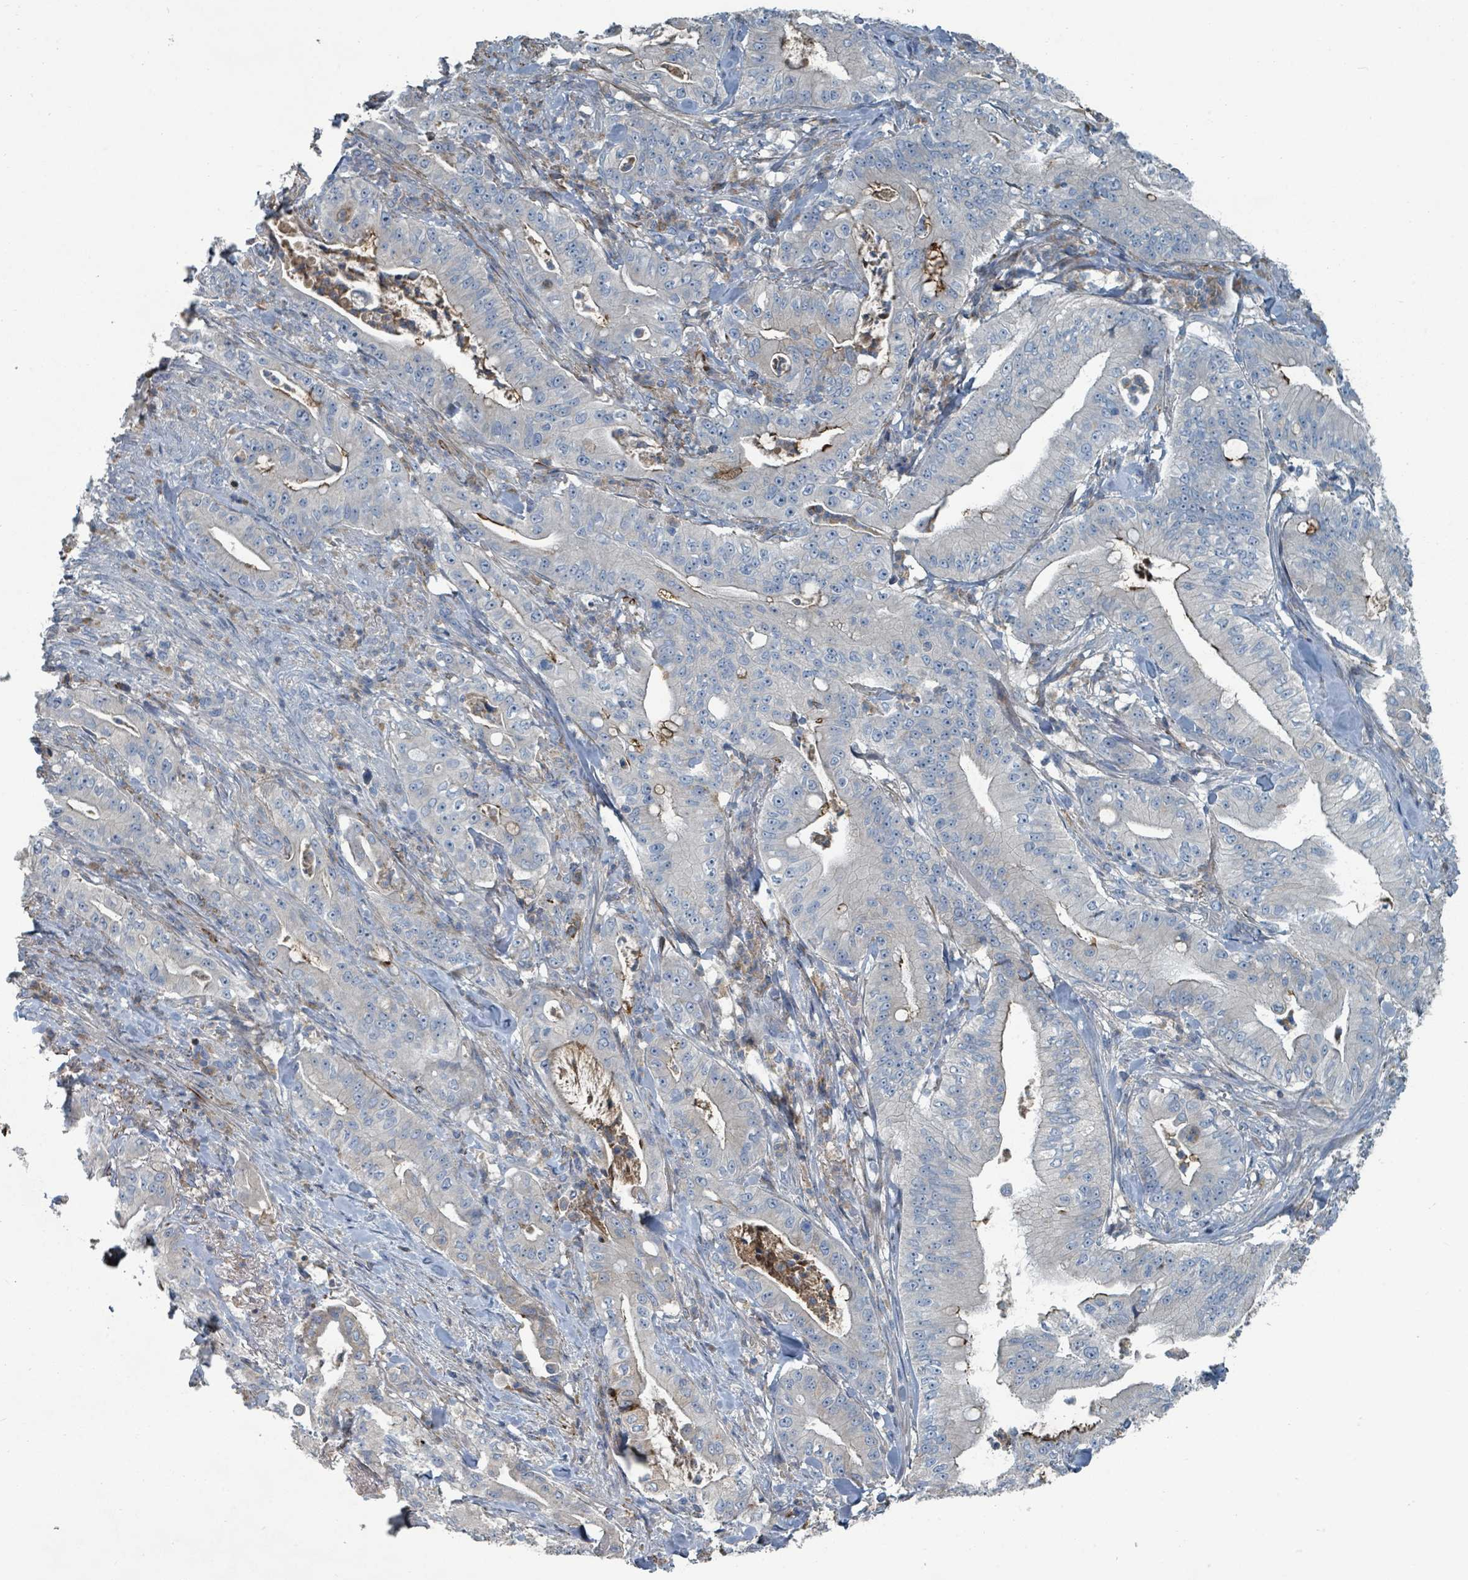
{"staining": {"intensity": "negative", "quantity": "none", "location": "none"}, "tissue": "pancreatic cancer", "cell_type": "Tumor cells", "image_type": "cancer", "snomed": [{"axis": "morphology", "description": "Adenocarcinoma, NOS"}, {"axis": "topography", "description": "Pancreas"}], "caption": "Tumor cells are negative for brown protein staining in pancreatic adenocarcinoma.", "gene": "SLC44A5", "patient": {"sex": "male", "age": 71}}